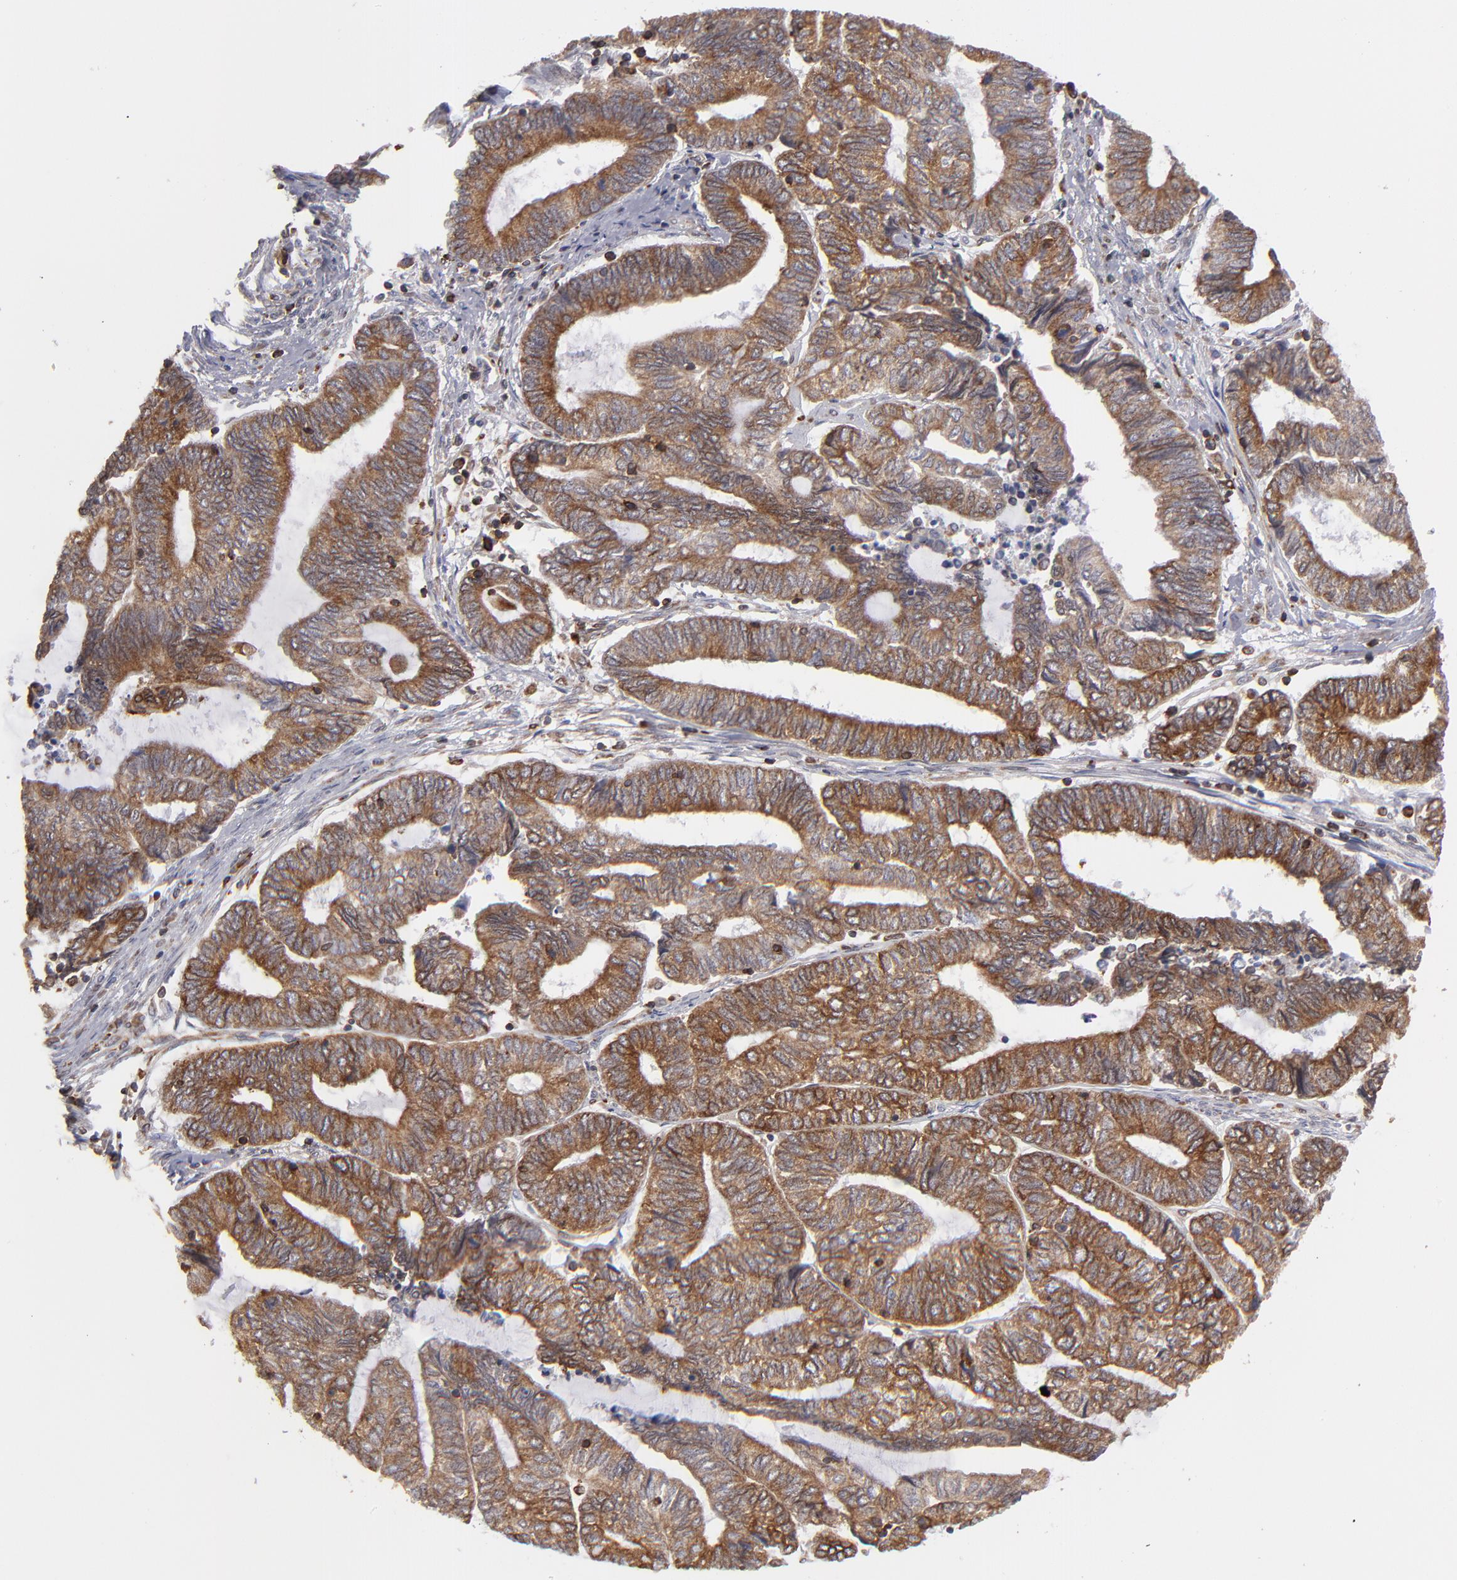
{"staining": {"intensity": "strong", "quantity": ">75%", "location": "cytoplasmic/membranous"}, "tissue": "endometrial cancer", "cell_type": "Tumor cells", "image_type": "cancer", "snomed": [{"axis": "morphology", "description": "Adenocarcinoma, NOS"}, {"axis": "topography", "description": "Uterus"}, {"axis": "topography", "description": "Endometrium"}], "caption": "Immunohistochemical staining of human endometrial cancer demonstrates strong cytoplasmic/membranous protein staining in approximately >75% of tumor cells.", "gene": "TMX1", "patient": {"sex": "female", "age": 70}}